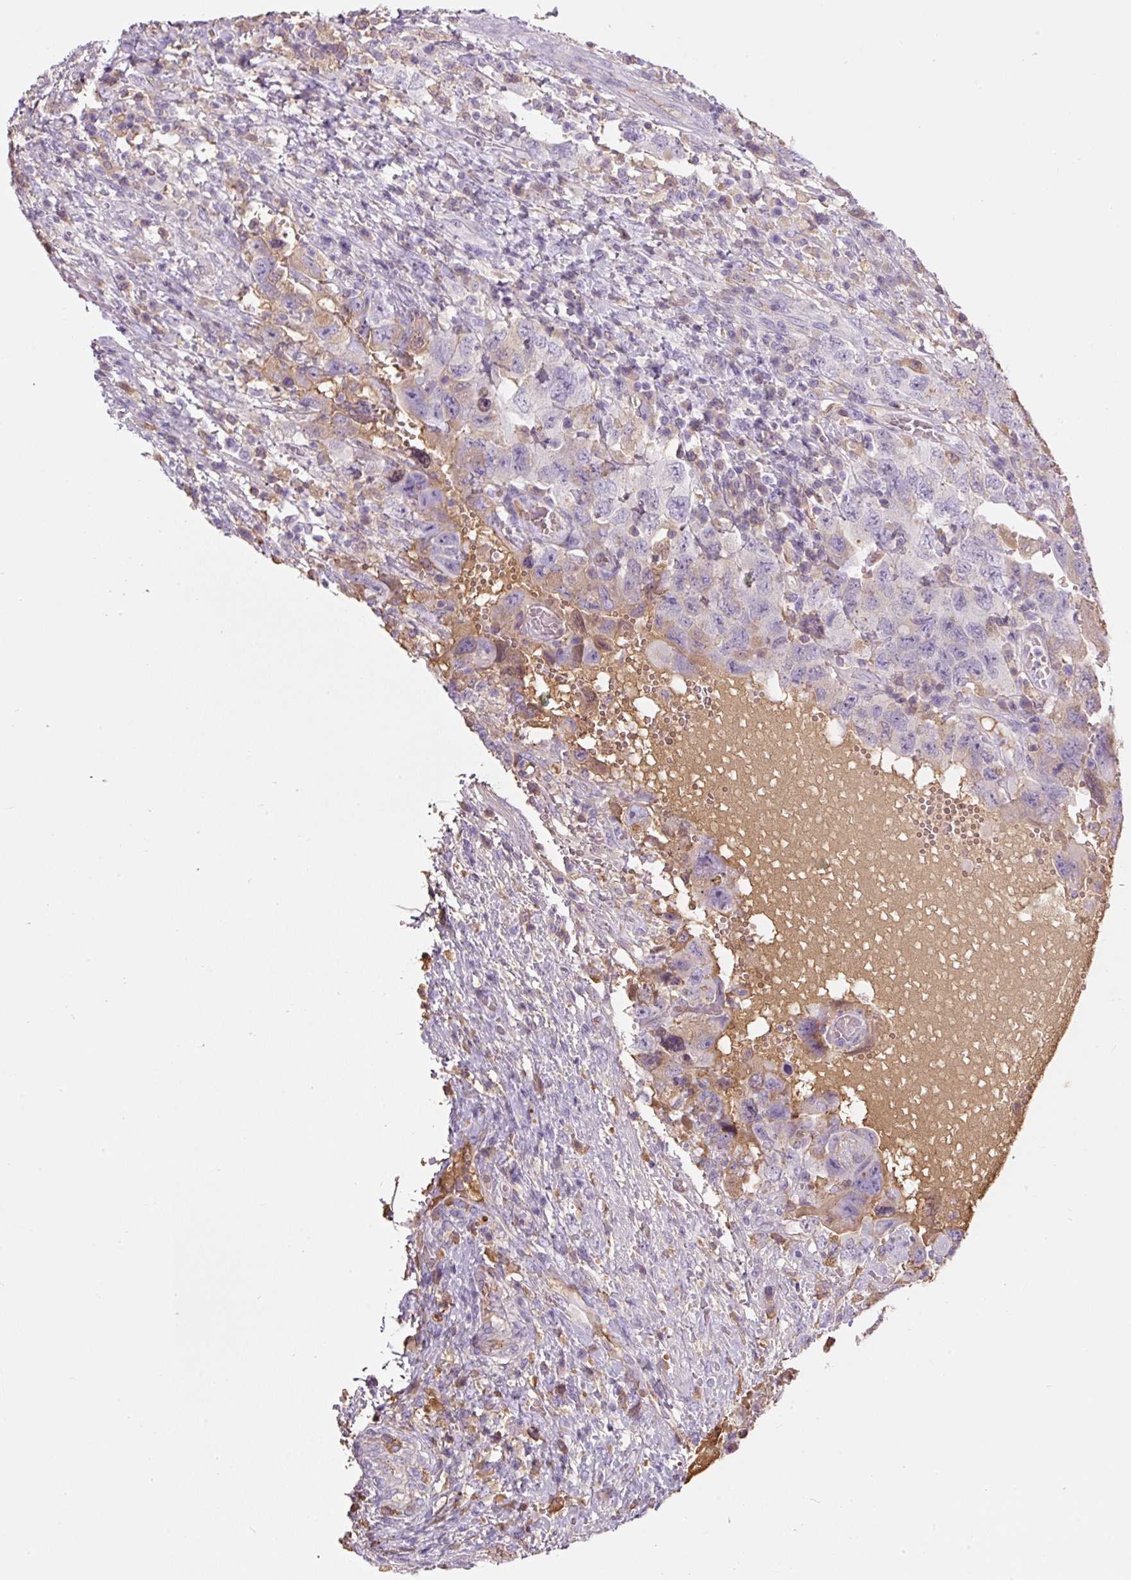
{"staining": {"intensity": "weak", "quantity": "<25%", "location": "cytoplasmic/membranous"}, "tissue": "testis cancer", "cell_type": "Tumor cells", "image_type": "cancer", "snomed": [{"axis": "morphology", "description": "Carcinoma, Embryonal, NOS"}, {"axis": "topography", "description": "Testis"}], "caption": "Immunohistochemical staining of human testis cancer exhibits no significant expression in tumor cells.", "gene": "APOA1", "patient": {"sex": "male", "age": 26}}